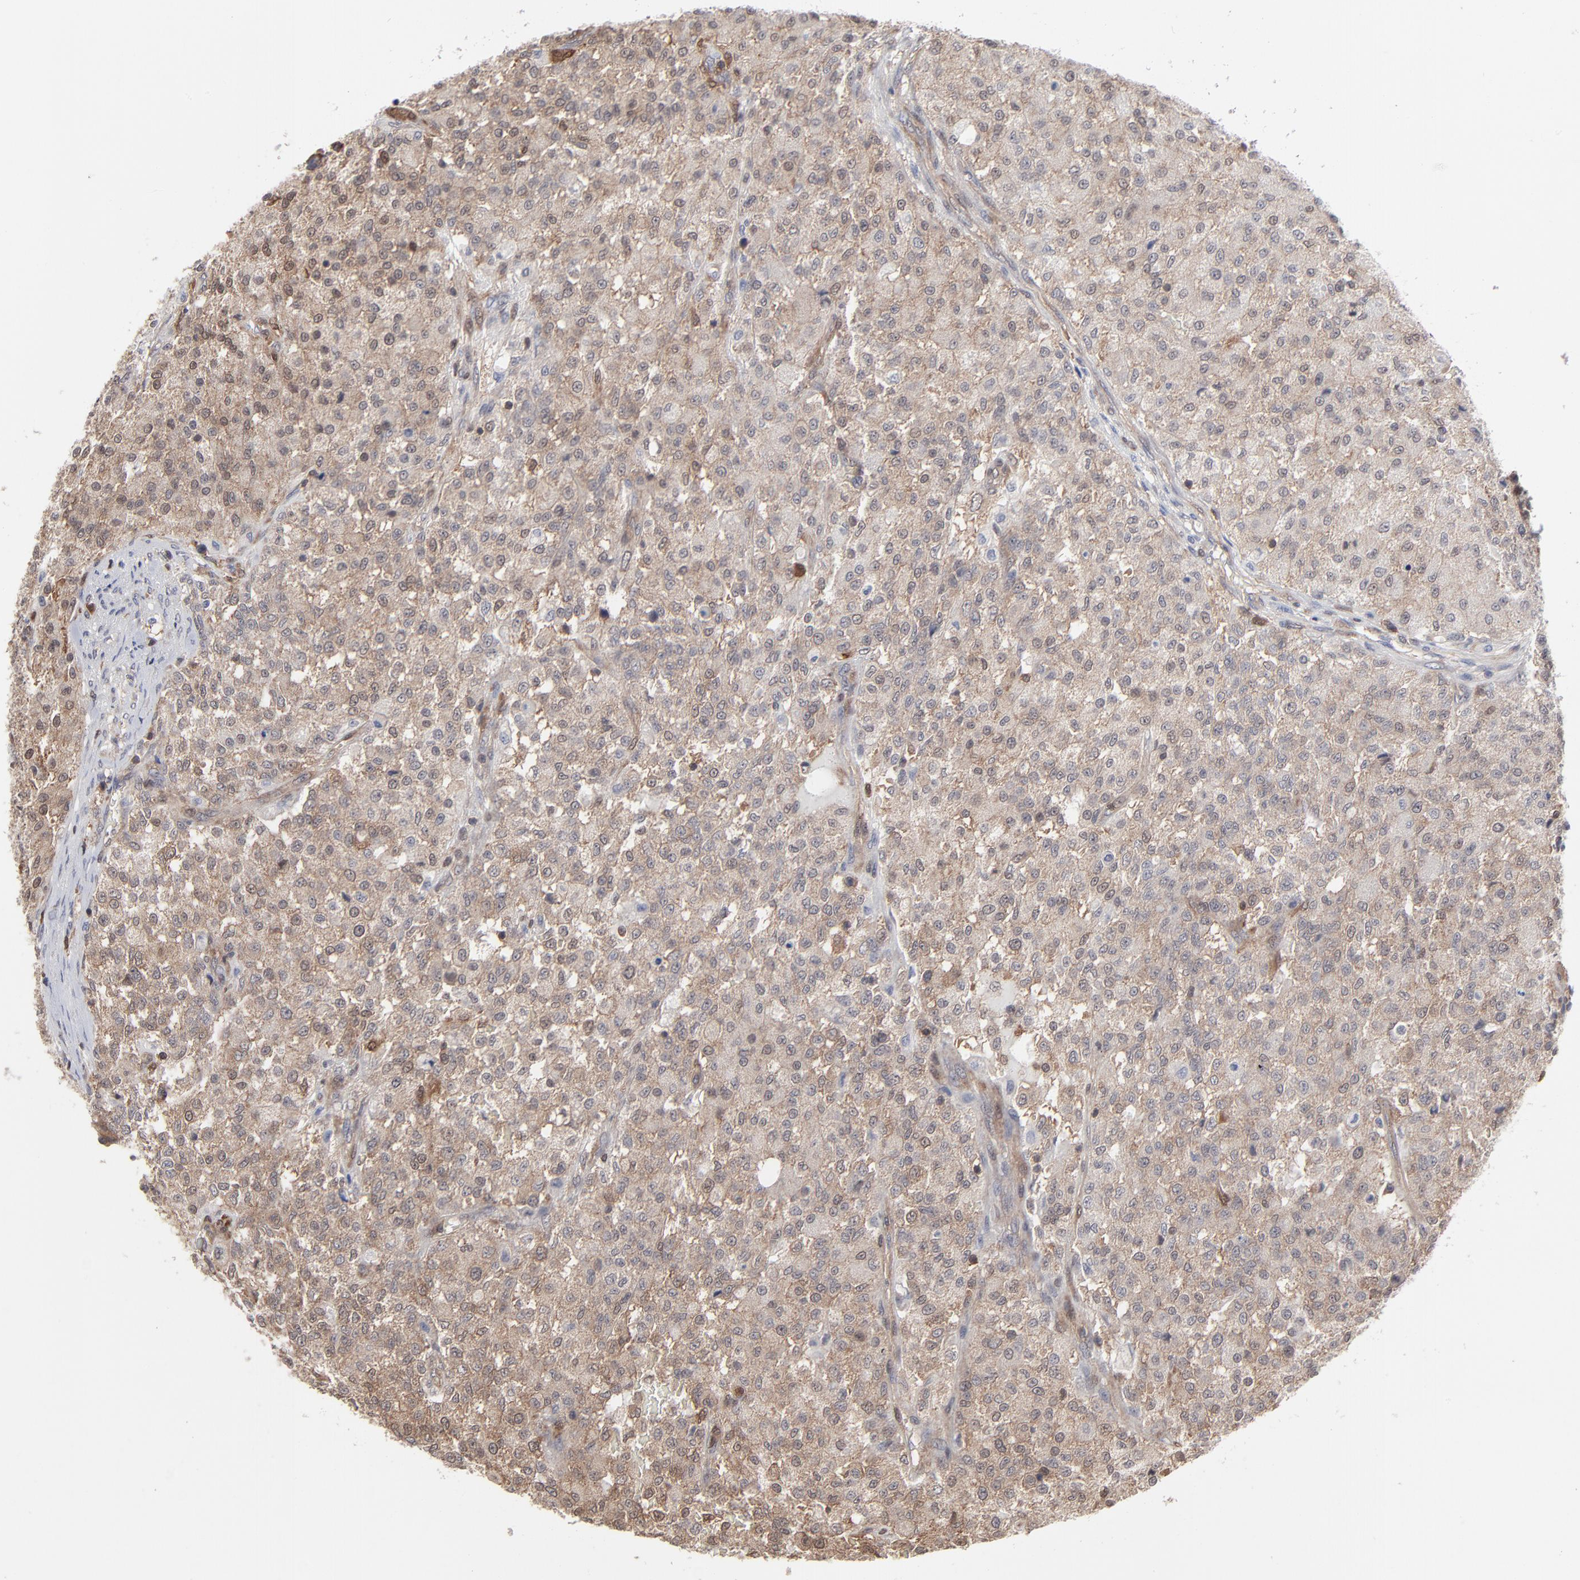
{"staining": {"intensity": "moderate", "quantity": ">75%", "location": "cytoplasmic/membranous"}, "tissue": "testis cancer", "cell_type": "Tumor cells", "image_type": "cancer", "snomed": [{"axis": "morphology", "description": "Seminoma, NOS"}, {"axis": "topography", "description": "Testis"}], "caption": "Brown immunohistochemical staining in human testis cancer displays moderate cytoplasmic/membranous expression in approximately >75% of tumor cells. (DAB (3,3'-diaminobenzidine) IHC with brightfield microscopy, high magnification).", "gene": "MAP2K1", "patient": {"sex": "male", "age": 59}}